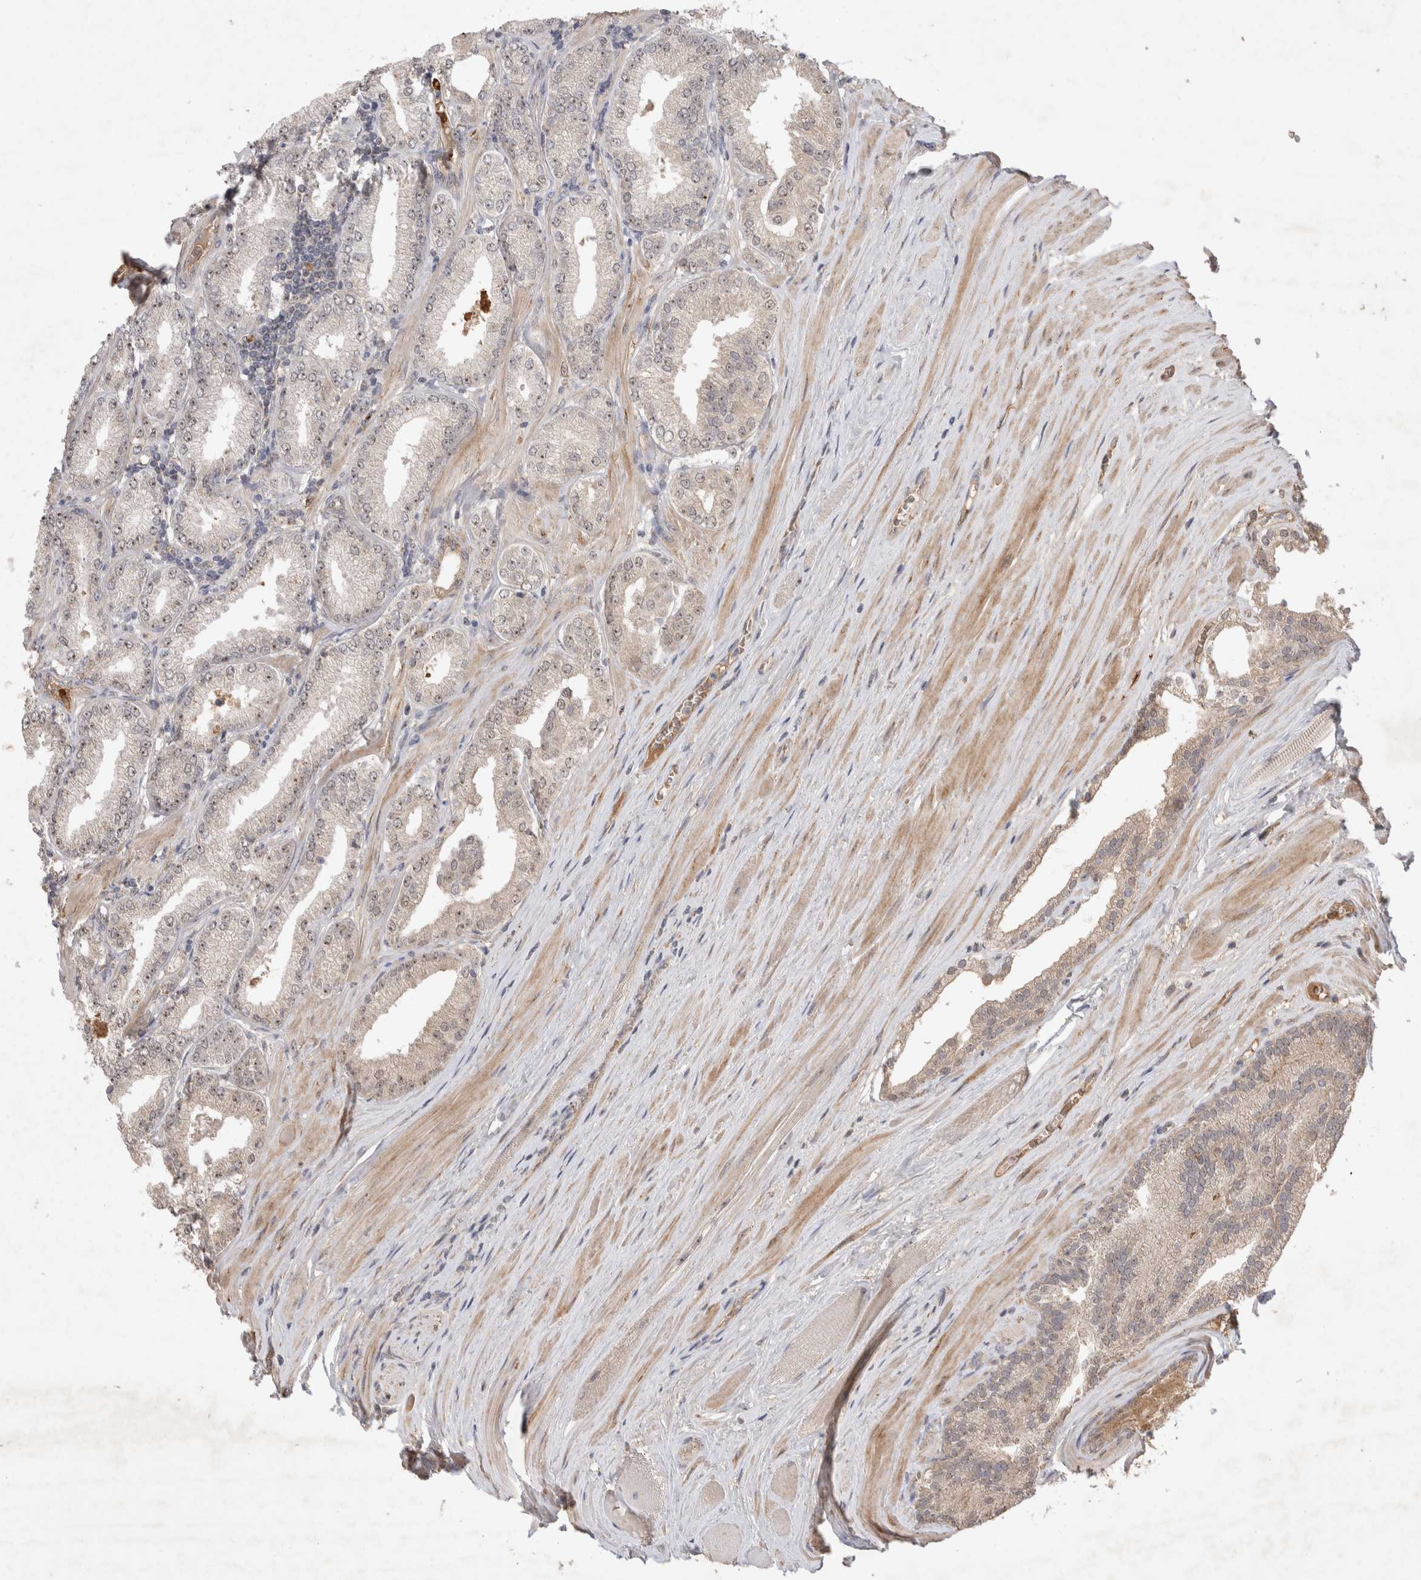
{"staining": {"intensity": "weak", "quantity": ">75%", "location": "nuclear"}, "tissue": "prostate cancer", "cell_type": "Tumor cells", "image_type": "cancer", "snomed": [{"axis": "morphology", "description": "Adenocarcinoma, Low grade"}, {"axis": "topography", "description": "Prostate"}], "caption": "Weak nuclear positivity for a protein is appreciated in approximately >75% of tumor cells of prostate low-grade adenocarcinoma using immunohistochemistry.", "gene": "FAM221A", "patient": {"sex": "male", "age": 62}}